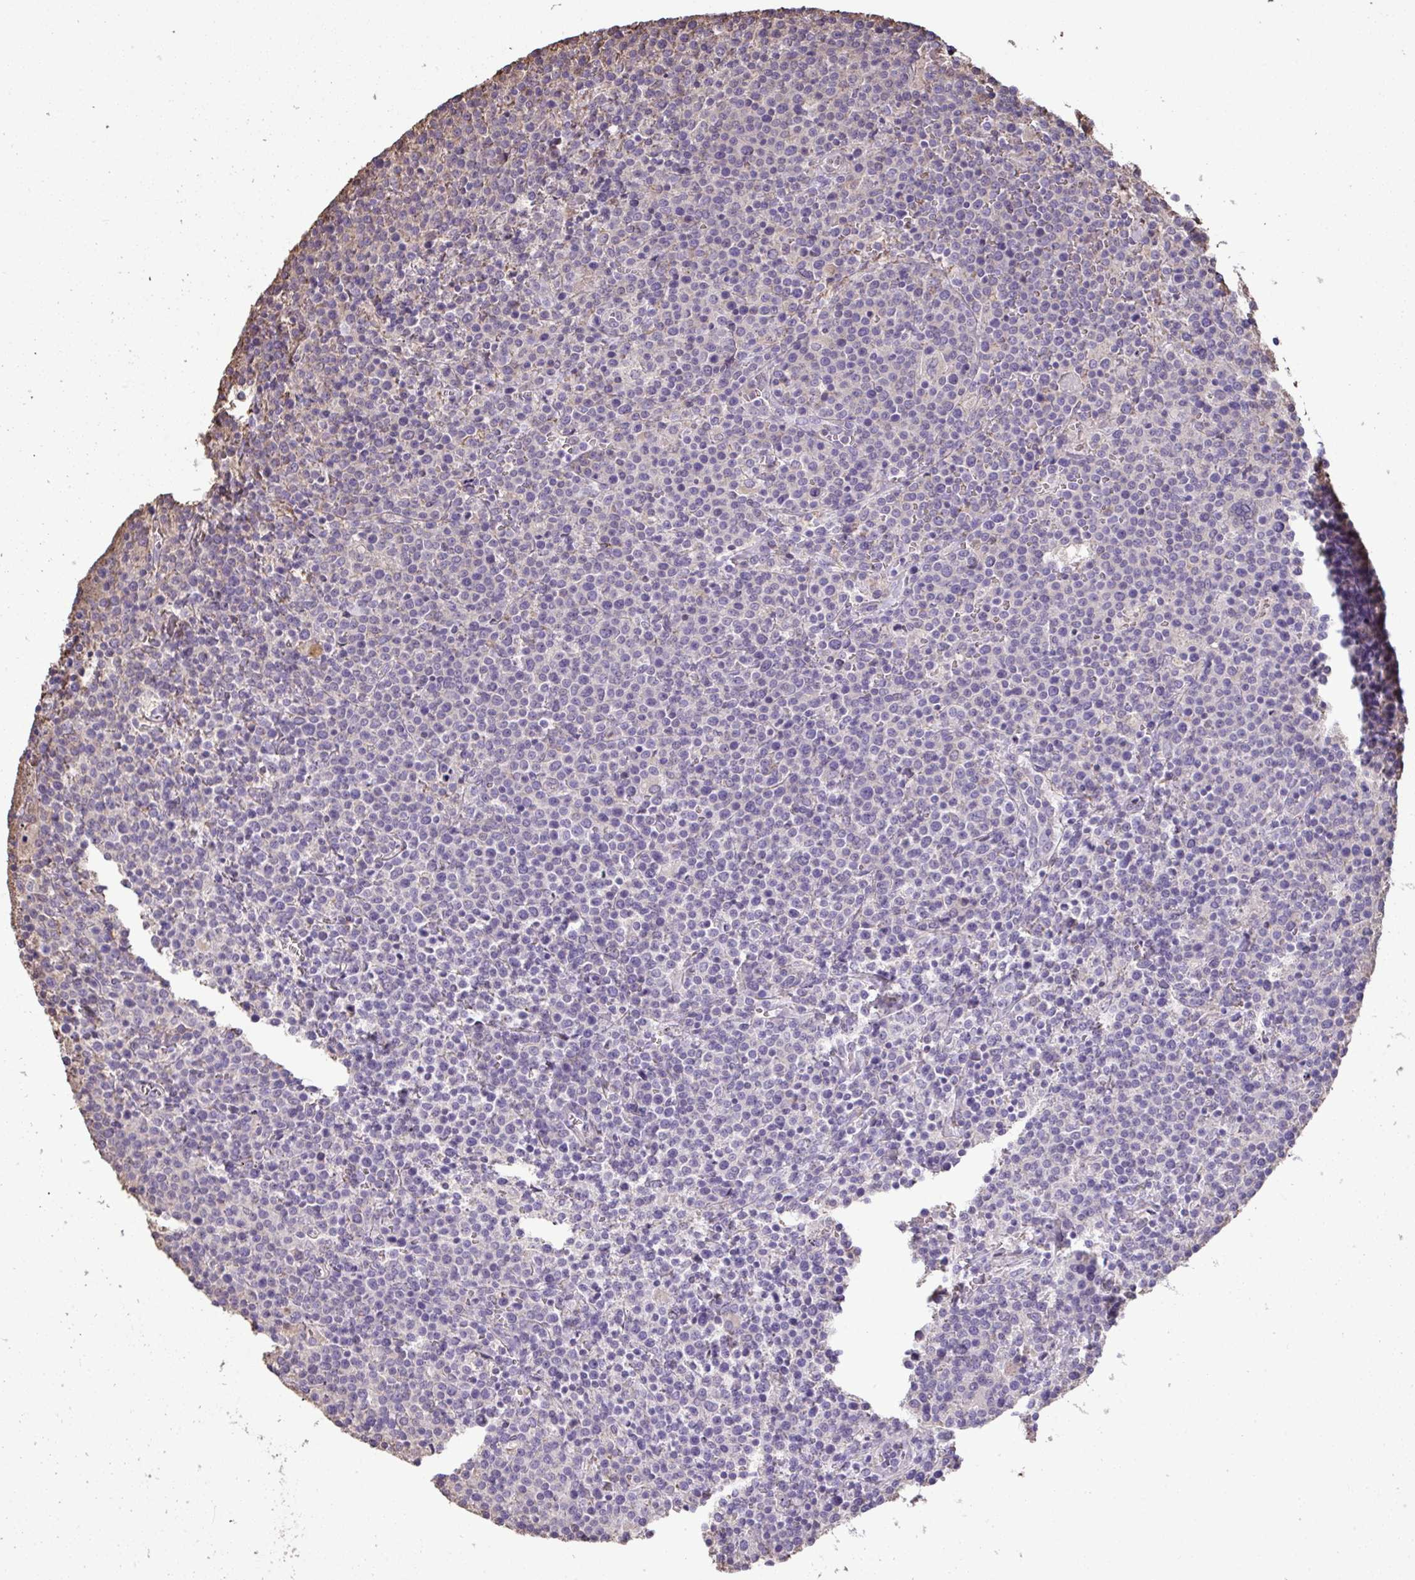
{"staining": {"intensity": "negative", "quantity": "none", "location": "none"}, "tissue": "lymphoma", "cell_type": "Tumor cells", "image_type": "cancer", "snomed": [{"axis": "morphology", "description": "Malignant lymphoma, non-Hodgkin's type, High grade"}, {"axis": "topography", "description": "Lymph node"}], "caption": "Immunohistochemistry (IHC) histopathology image of human high-grade malignant lymphoma, non-Hodgkin's type stained for a protein (brown), which demonstrates no staining in tumor cells.", "gene": "ANXA5", "patient": {"sex": "male", "age": 61}}